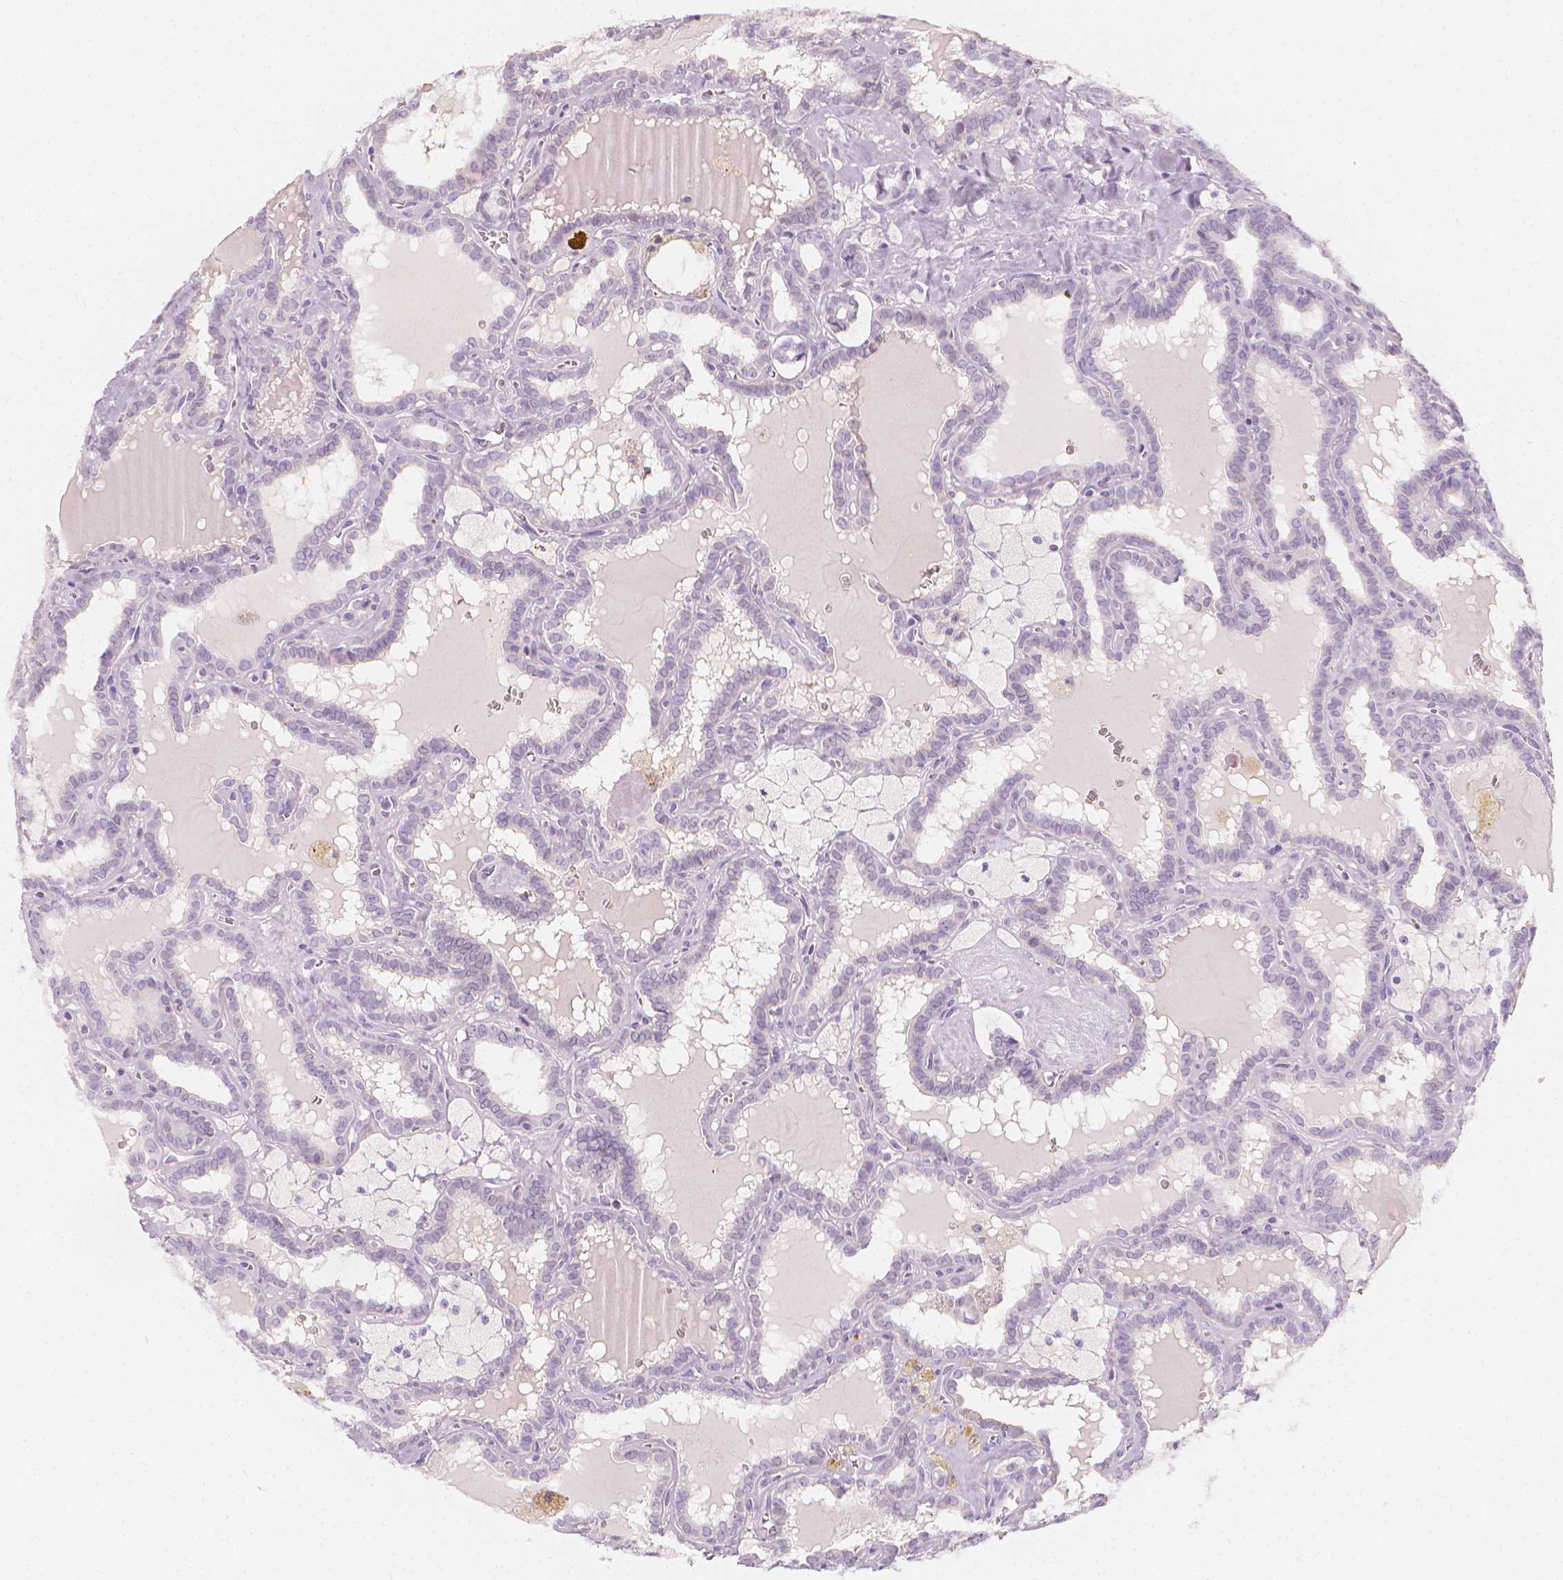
{"staining": {"intensity": "negative", "quantity": "none", "location": "none"}, "tissue": "thyroid cancer", "cell_type": "Tumor cells", "image_type": "cancer", "snomed": [{"axis": "morphology", "description": "Papillary adenocarcinoma, NOS"}, {"axis": "topography", "description": "Thyroid gland"}], "caption": "A high-resolution photomicrograph shows immunohistochemistry staining of thyroid cancer, which shows no significant expression in tumor cells.", "gene": "RBFOX1", "patient": {"sex": "female", "age": 39}}